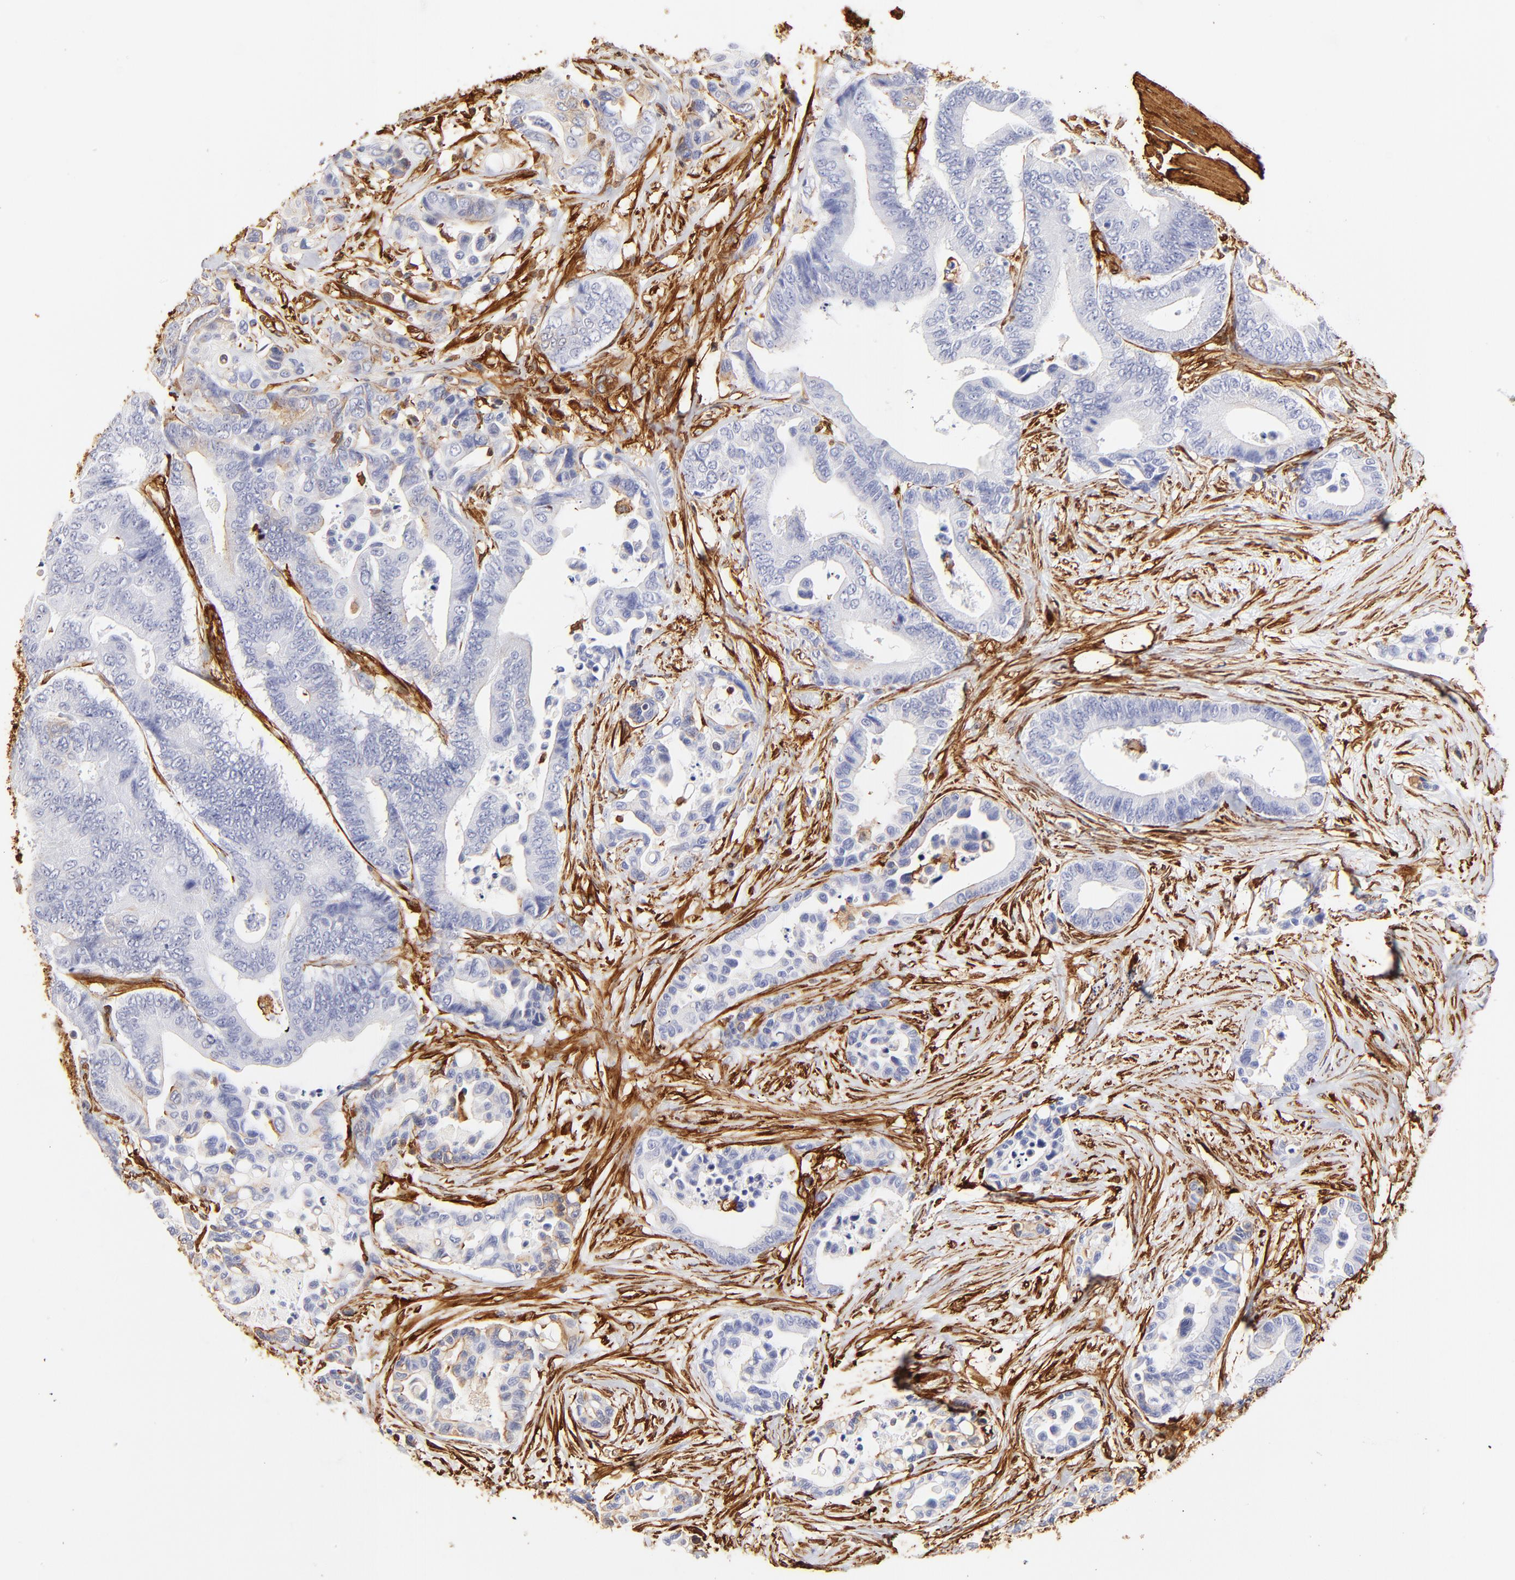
{"staining": {"intensity": "weak", "quantity": "<25%", "location": "cytoplasmic/membranous"}, "tissue": "colorectal cancer", "cell_type": "Tumor cells", "image_type": "cancer", "snomed": [{"axis": "morphology", "description": "Adenocarcinoma, NOS"}, {"axis": "topography", "description": "Colon"}], "caption": "An immunohistochemistry histopathology image of colorectal cancer (adenocarcinoma) is shown. There is no staining in tumor cells of colorectal cancer (adenocarcinoma).", "gene": "FLNA", "patient": {"sex": "male", "age": 82}}